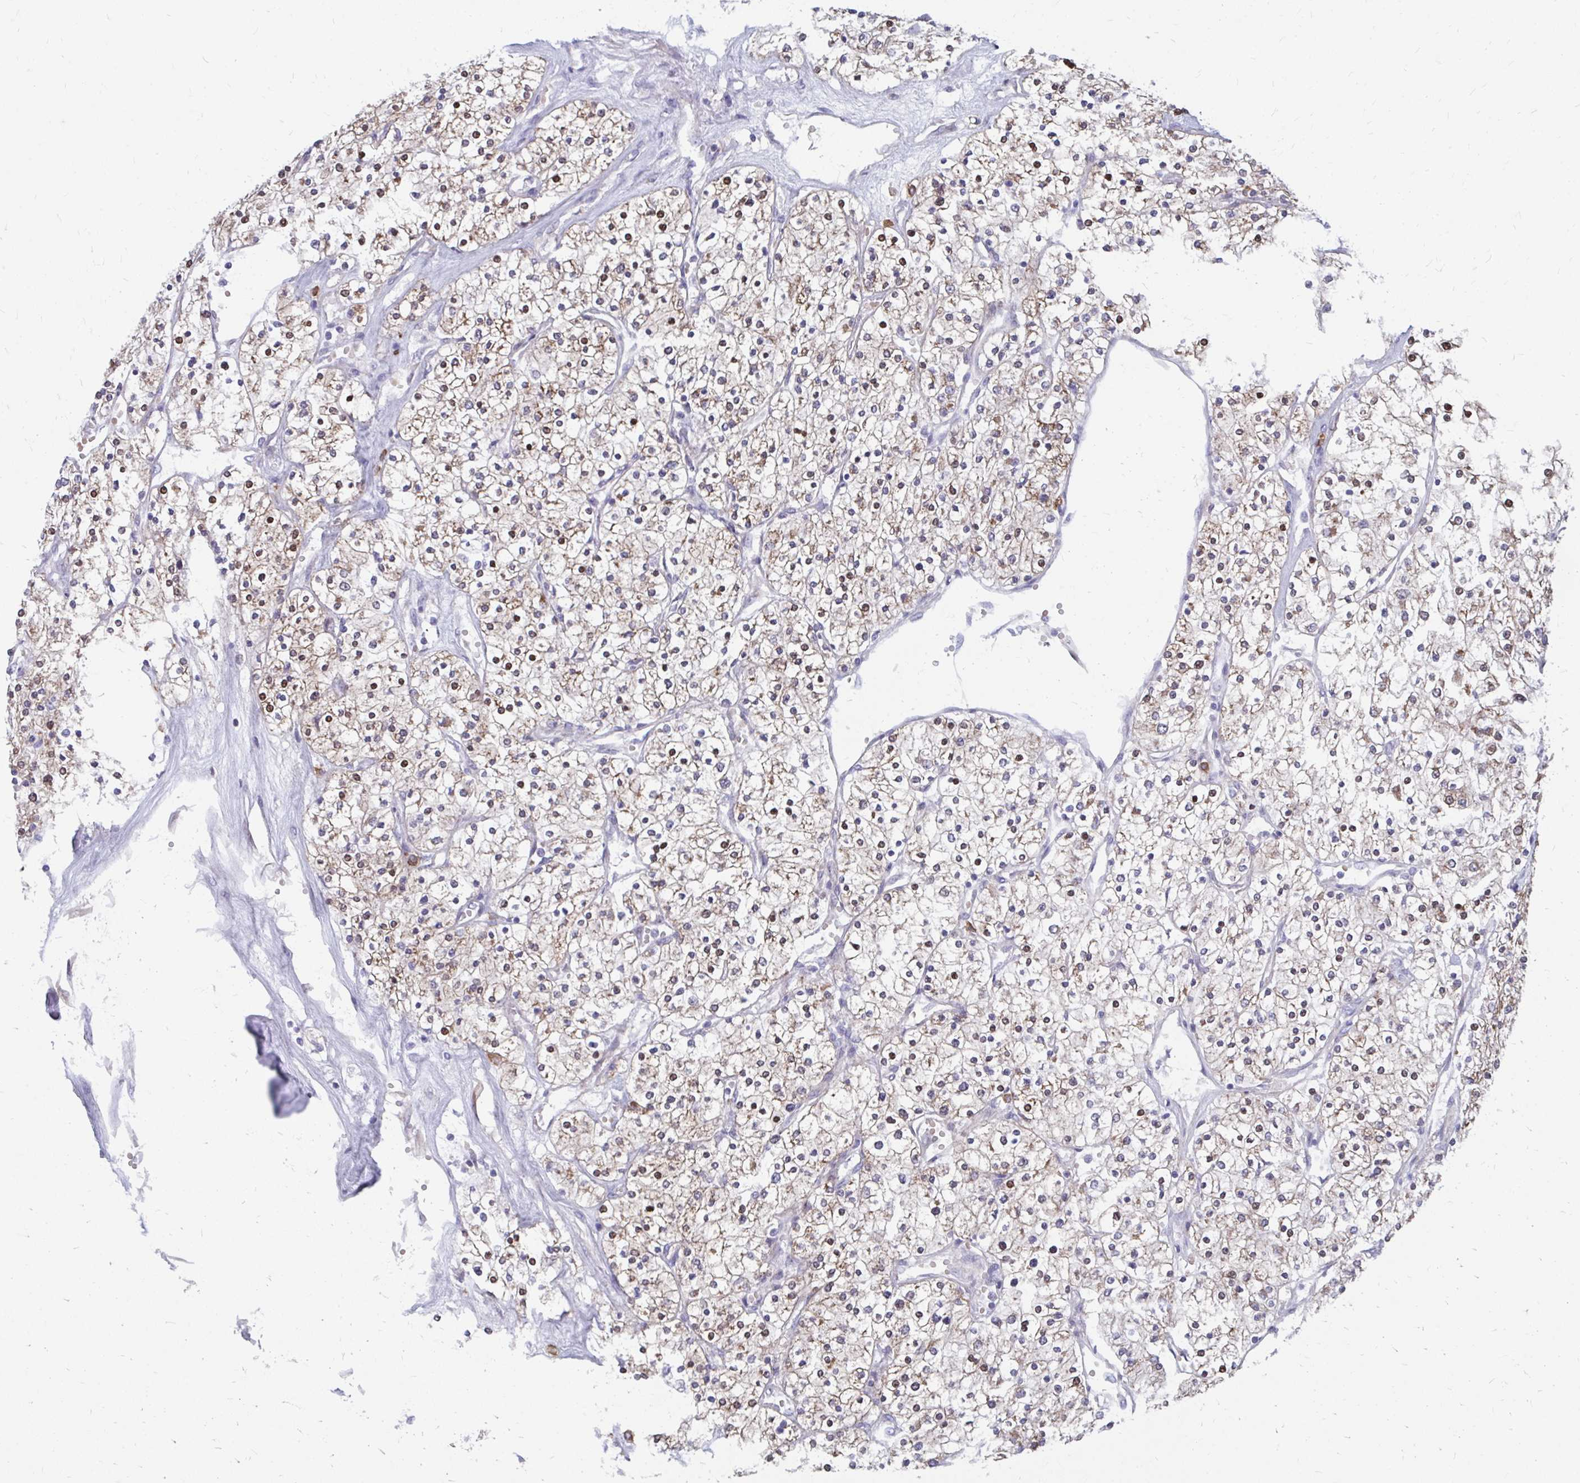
{"staining": {"intensity": "moderate", "quantity": ">75%", "location": "cytoplasmic/membranous"}, "tissue": "renal cancer", "cell_type": "Tumor cells", "image_type": "cancer", "snomed": [{"axis": "morphology", "description": "Adenocarcinoma, NOS"}, {"axis": "topography", "description": "Kidney"}], "caption": "An immunohistochemistry photomicrograph of neoplastic tissue is shown. Protein staining in brown highlights moderate cytoplasmic/membranous positivity in renal cancer within tumor cells.", "gene": "PABIR3", "patient": {"sex": "male", "age": 80}}